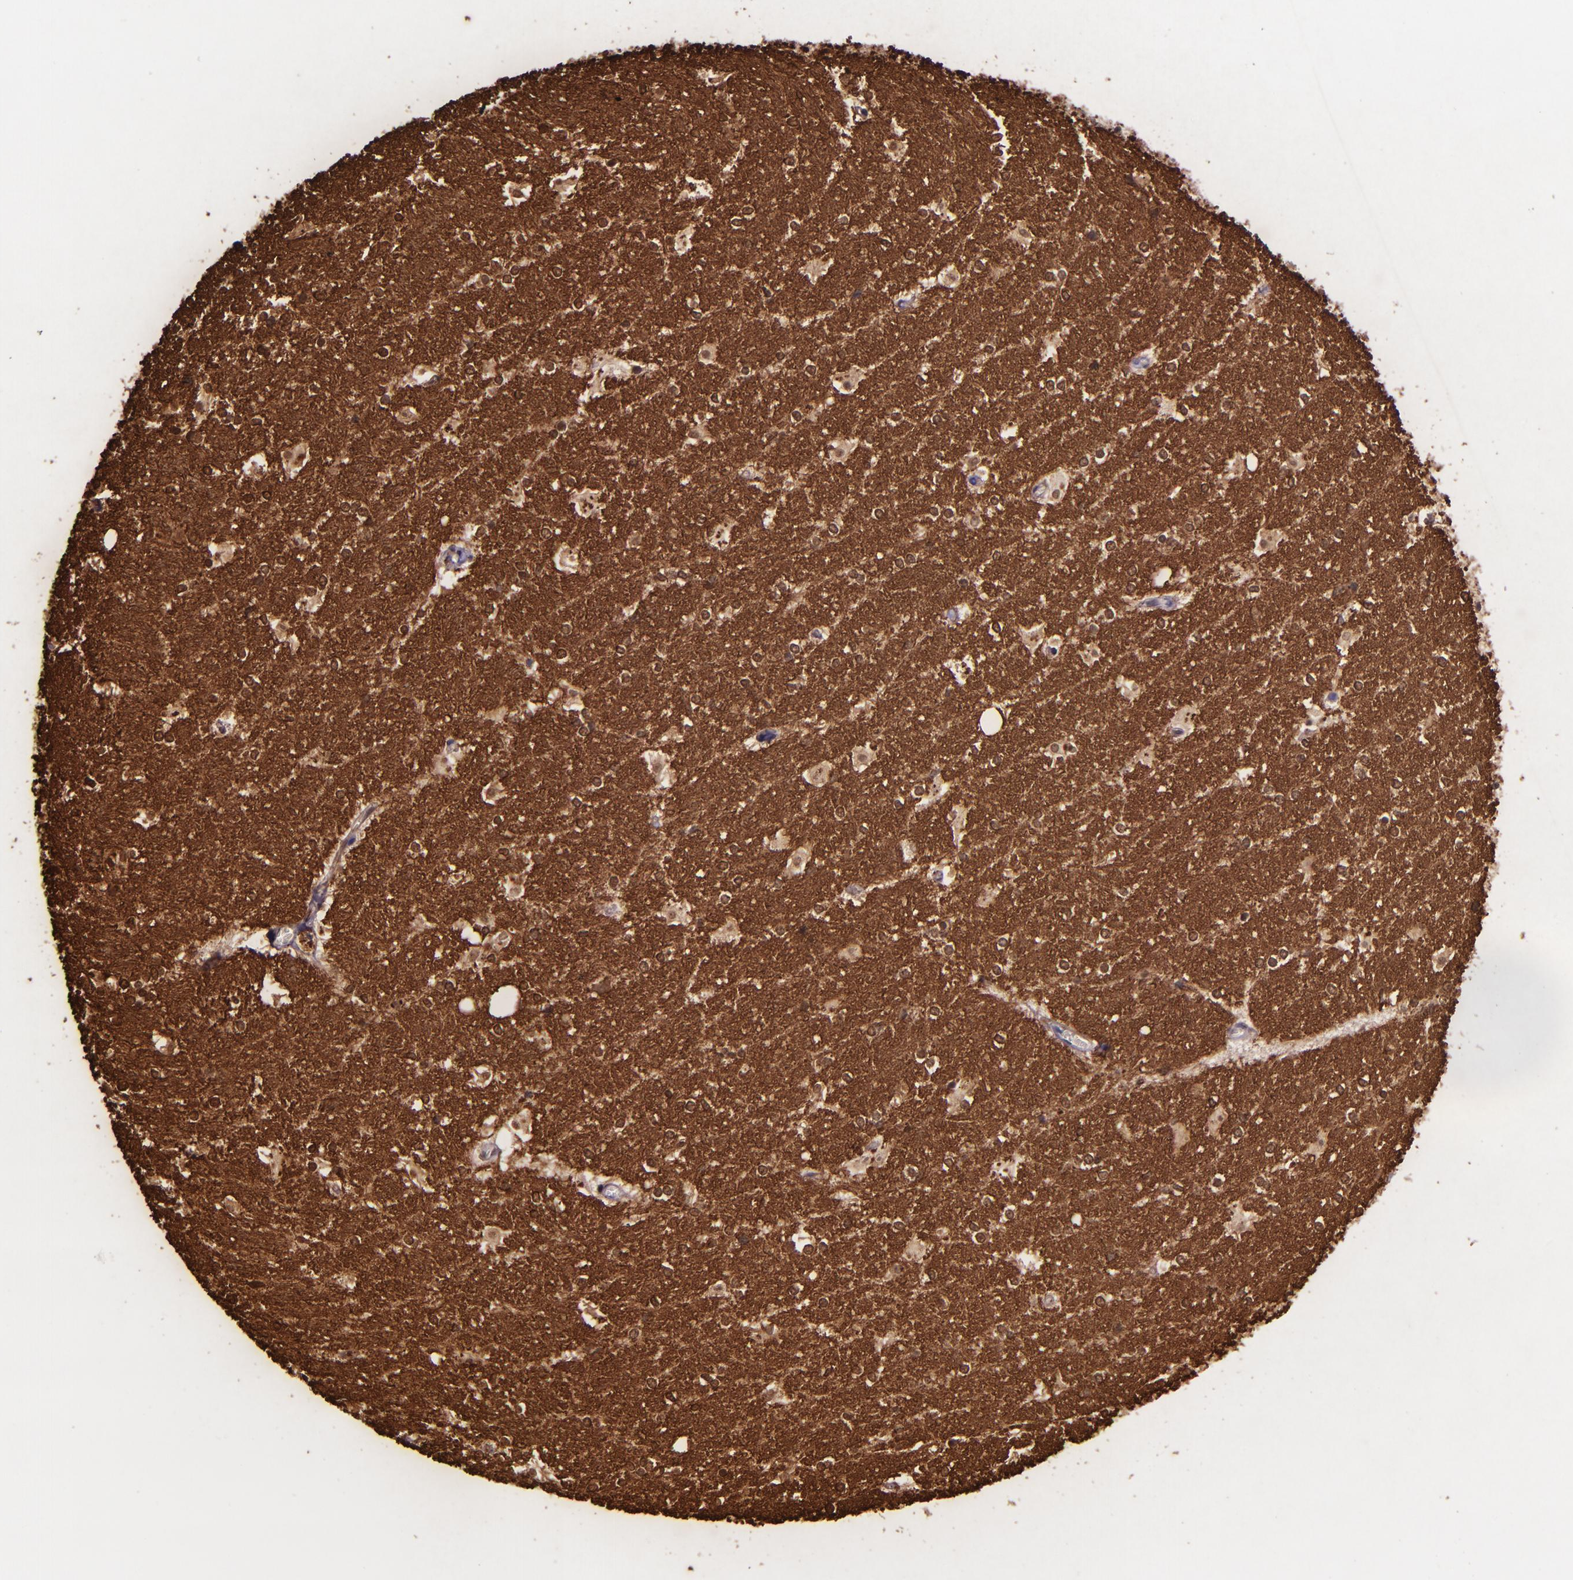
{"staining": {"intensity": "strong", "quantity": "25%-75%", "location": "cytoplasmic/membranous,nuclear"}, "tissue": "hippocampus", "cell_type": "Glial cells", "image_type": "normal", "snomed": [{"axis": "morphology", "description": "Normal tissue, NOS"}, {"axis": "topography", "description": "Hippocampus"}], "caption": "IHC (DAB (3,3'-diaminobenzidine)) staining of normal human hippocampus demonstrates strong cytoplasmic/membranous,nuclear protein staining in about 25%-75% of glial cells.", "gene": "MBP", "patient": {"sex": "female", "age": 19}}